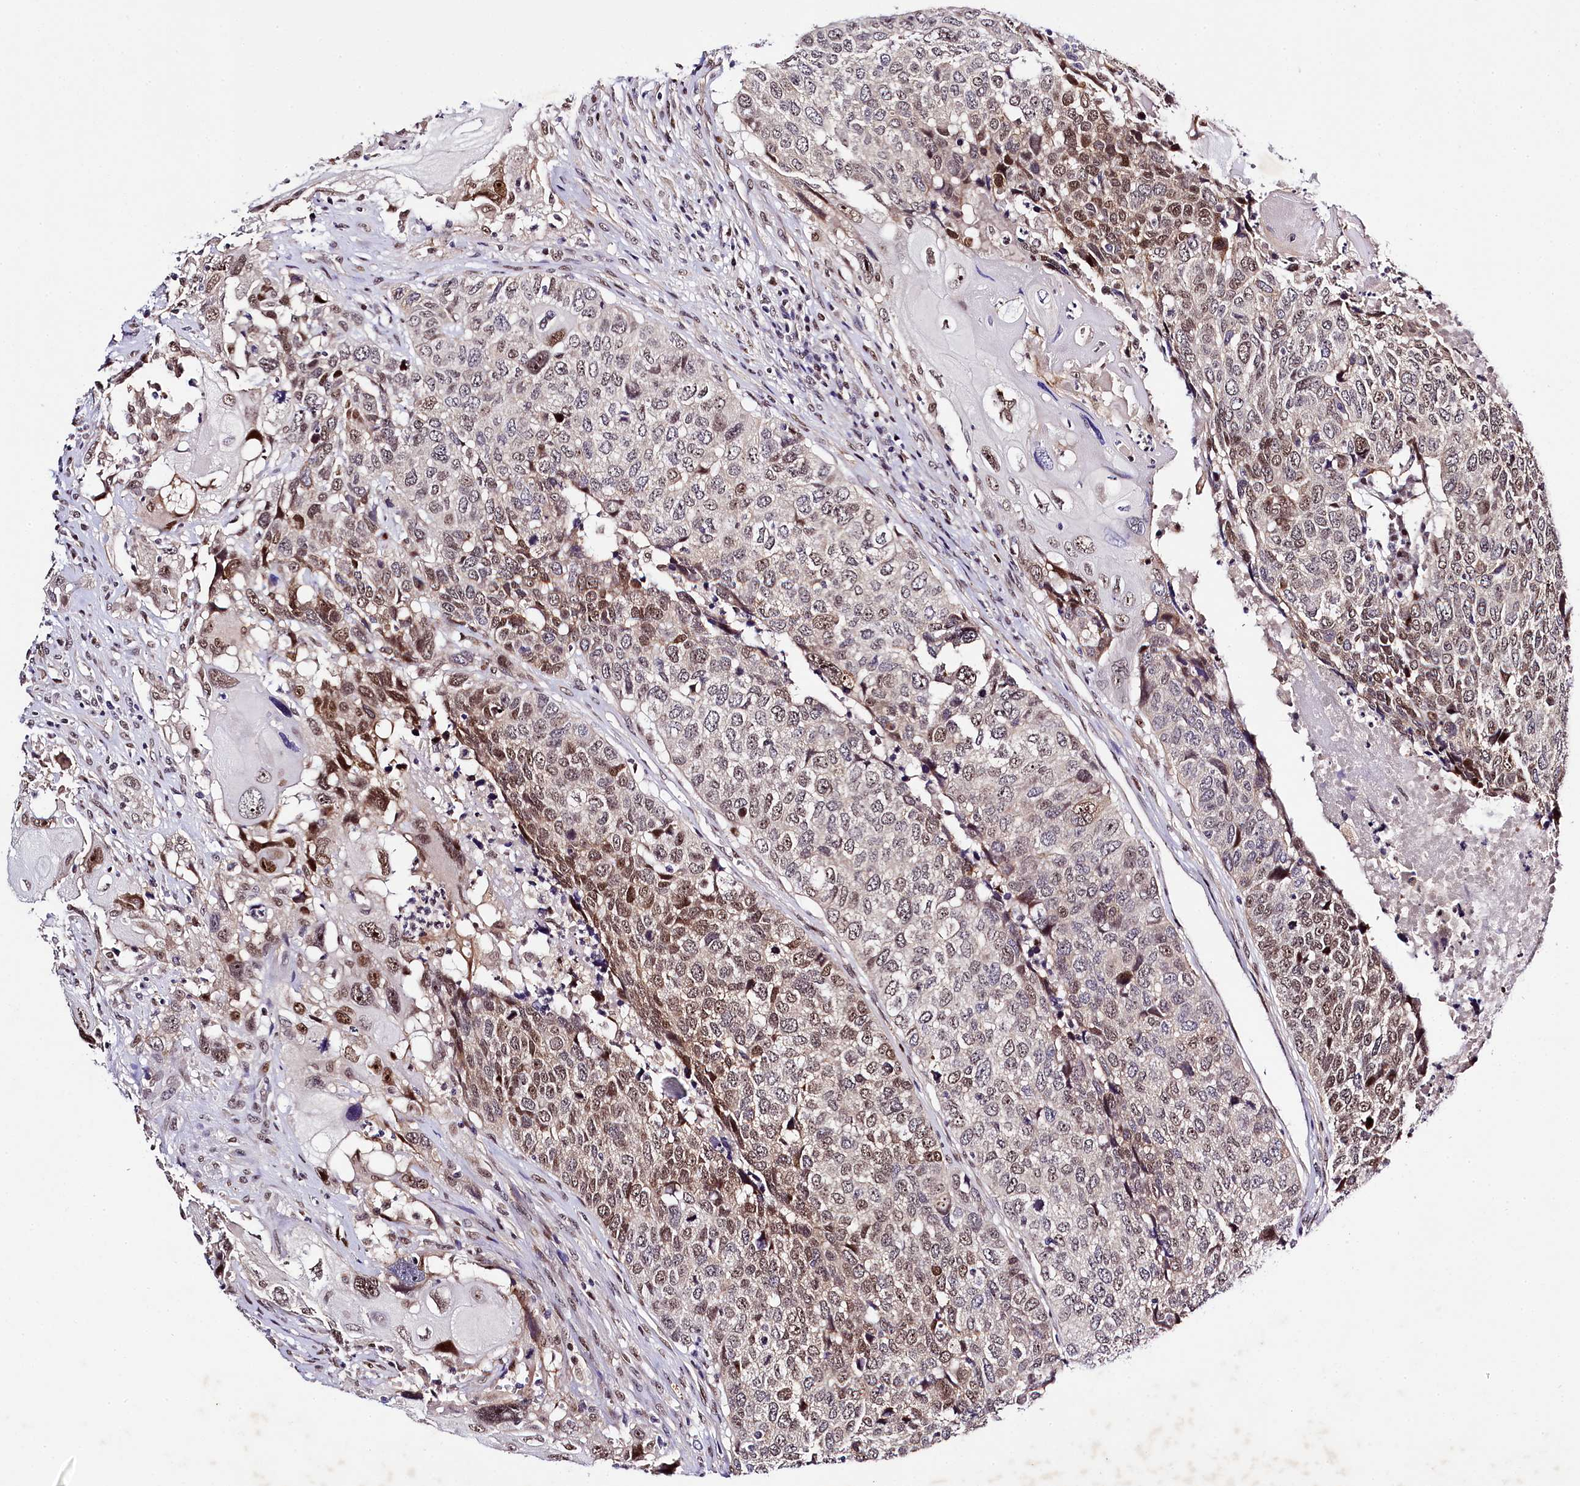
{"staining": {"intensity": "moderate", "quantity": ">75%", "location": "nuclear"}, "tissue": "head and neck cancer", "cell_type": "Tumor cells", "image_type": "cancer", "snomed": [{"axis": "morphology", "description": "Squamous cell carcinoma, NOS"}, {"axis": "topography", "description": "Head-Neck"}], "caption": "Head and neck squamous cell carcinoma stained for a protein shows moderate nuclear positivity in tumor cells. The protein of interest is stained brown, and the nuclei are stained in blue (DAB (3,3'-diaminobenzidine) IHC with brightfield microscopy, high magnification).", "gene": "SAMD10", "patient": {"sex": "male", "age": 66}}